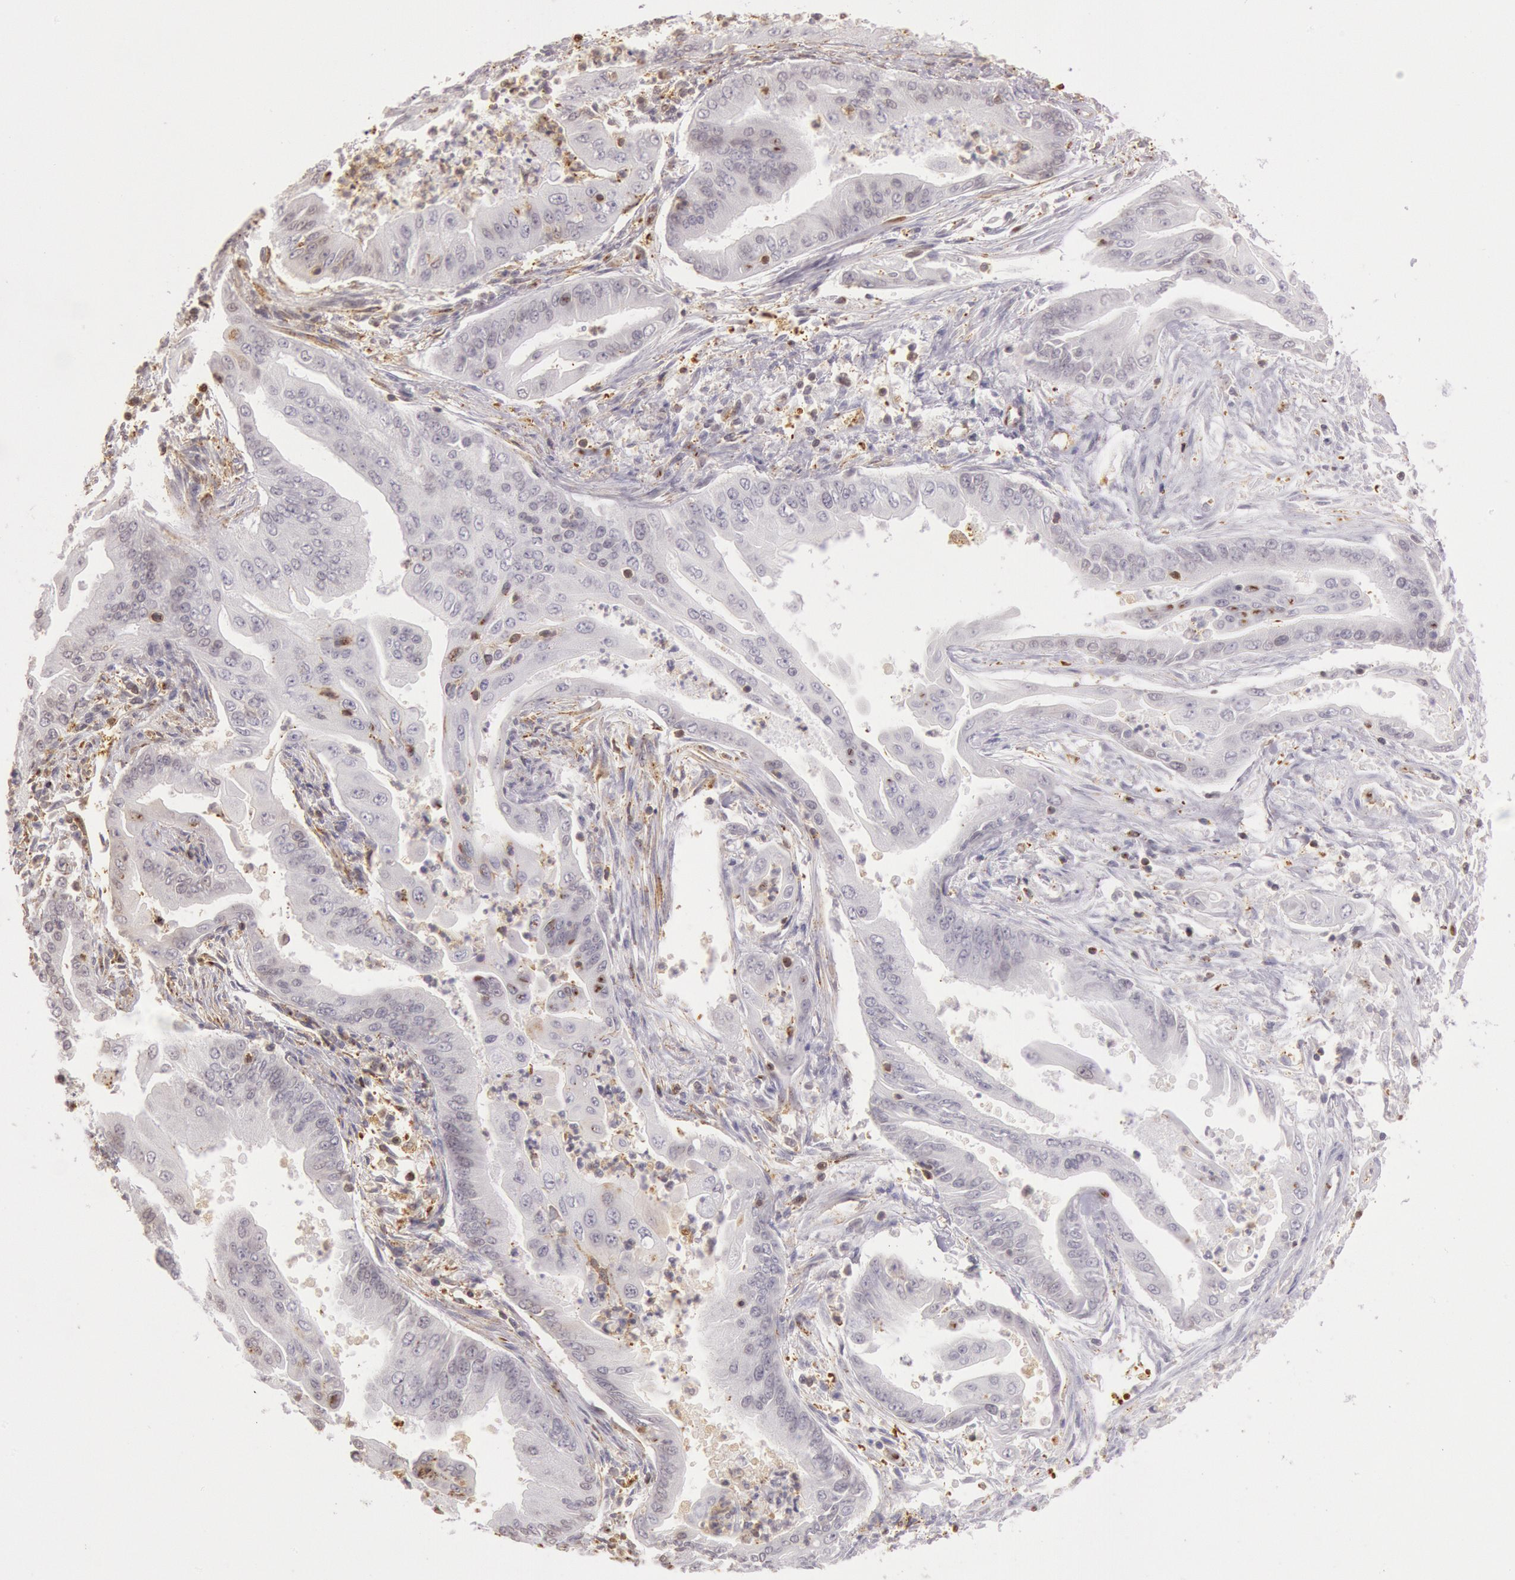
{"staining": {"intensity": "moderate", "quantity": "<25%", "location": "cytoplasmic/membranous,nuclear"}, "tissue": "endometrial cancer", "cell_type": "Tumor cells", "image_type": "cancer", "snomed": [{"axis": "morphology", "description": "Adenocarcinoma, NOS"}, {"axis": "topography", "description": "Endometrium"}], "caption": "Approximately <25% of tumor cells in endometrial adenocarcinoma exhibit moderate cytoplasmic/membranous and nuclear protein expression as visualized by brown immunohistochemical staining.", "gene": "HIF1A", "patient": {"sex": "female", "age": 63}}